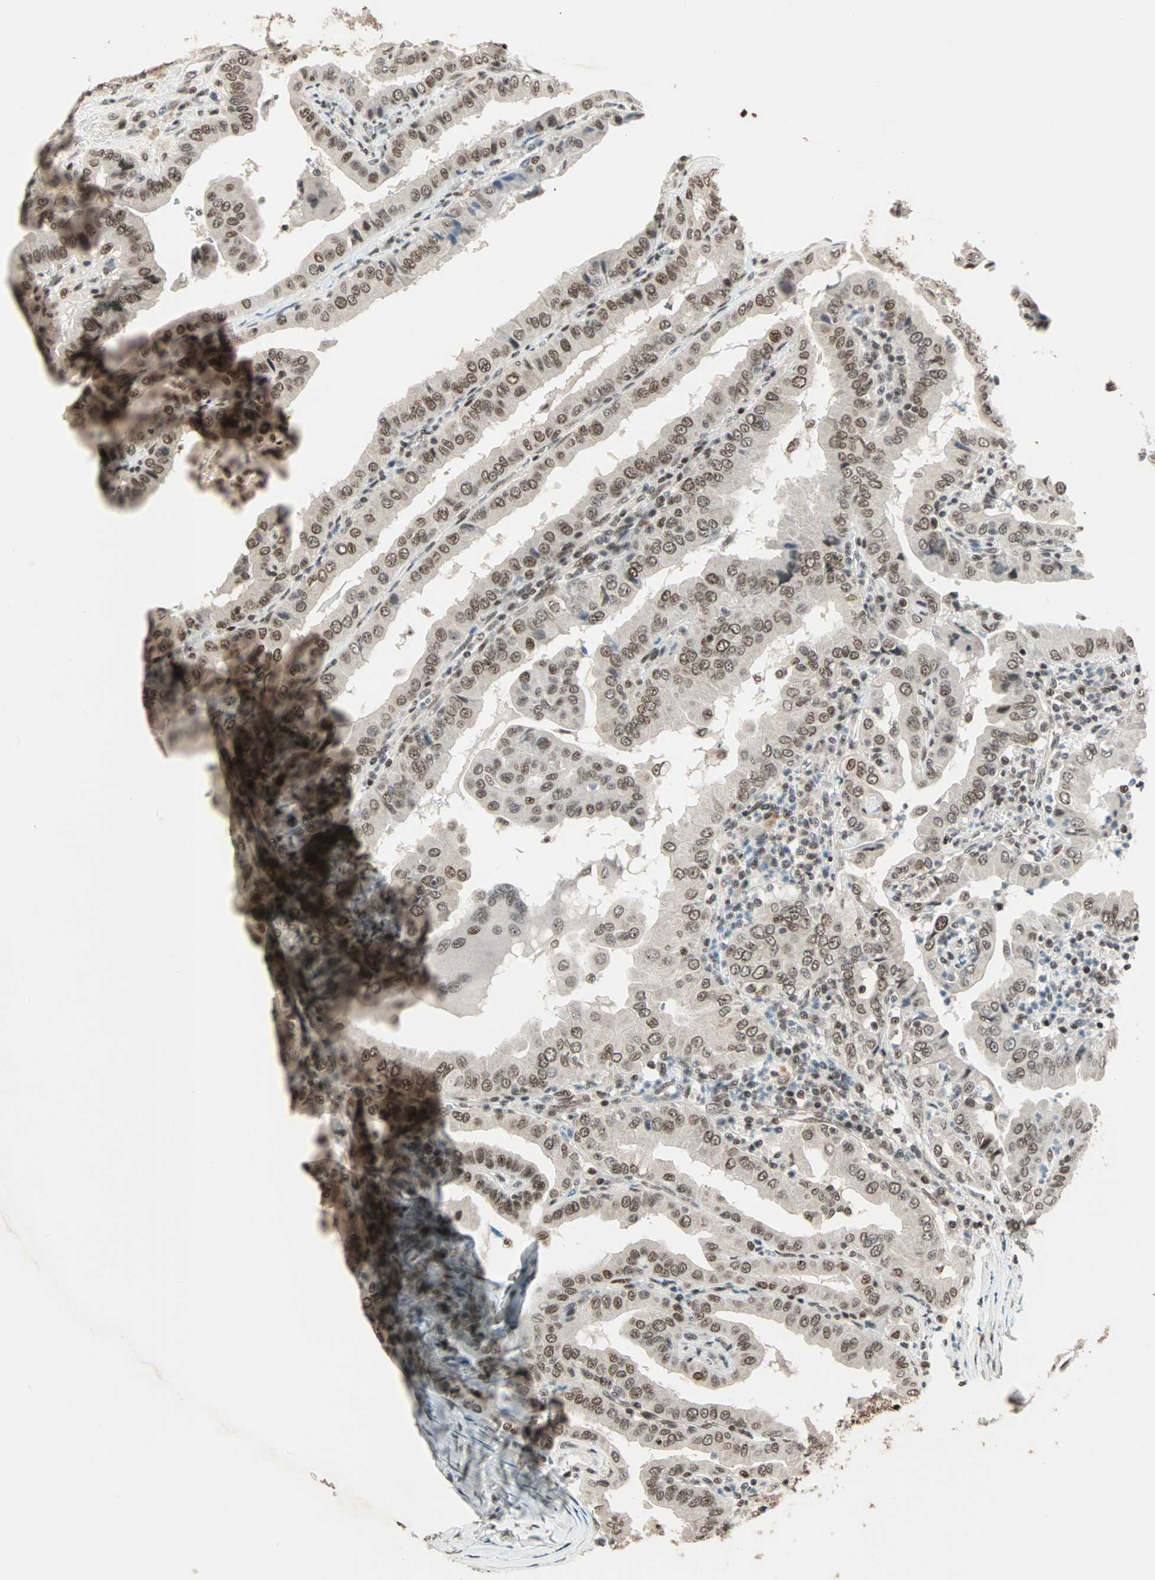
{"staining": {"intensity": "moderate", "quantity": ">75%", "location": "nuclear"}, "tissue": "thyroid cancer", "cell_type": "Tumor cells", "image_type": "cancer", "snomed": [{"axis": "morphology", "description": "Papillary adenocarcinoma, NOS"}, {"axis": "topography", "description": "Thyroid gland"}], "caption": "This histopathology image reveals immunohistochemistry staining of human thyroid cancer (papillary adenocarcinoma), with medium moderate nuclear positivity in about >75% of tumor cells.", "gene": "MDC1", "patient": {"sex": "male", "age": 33}}